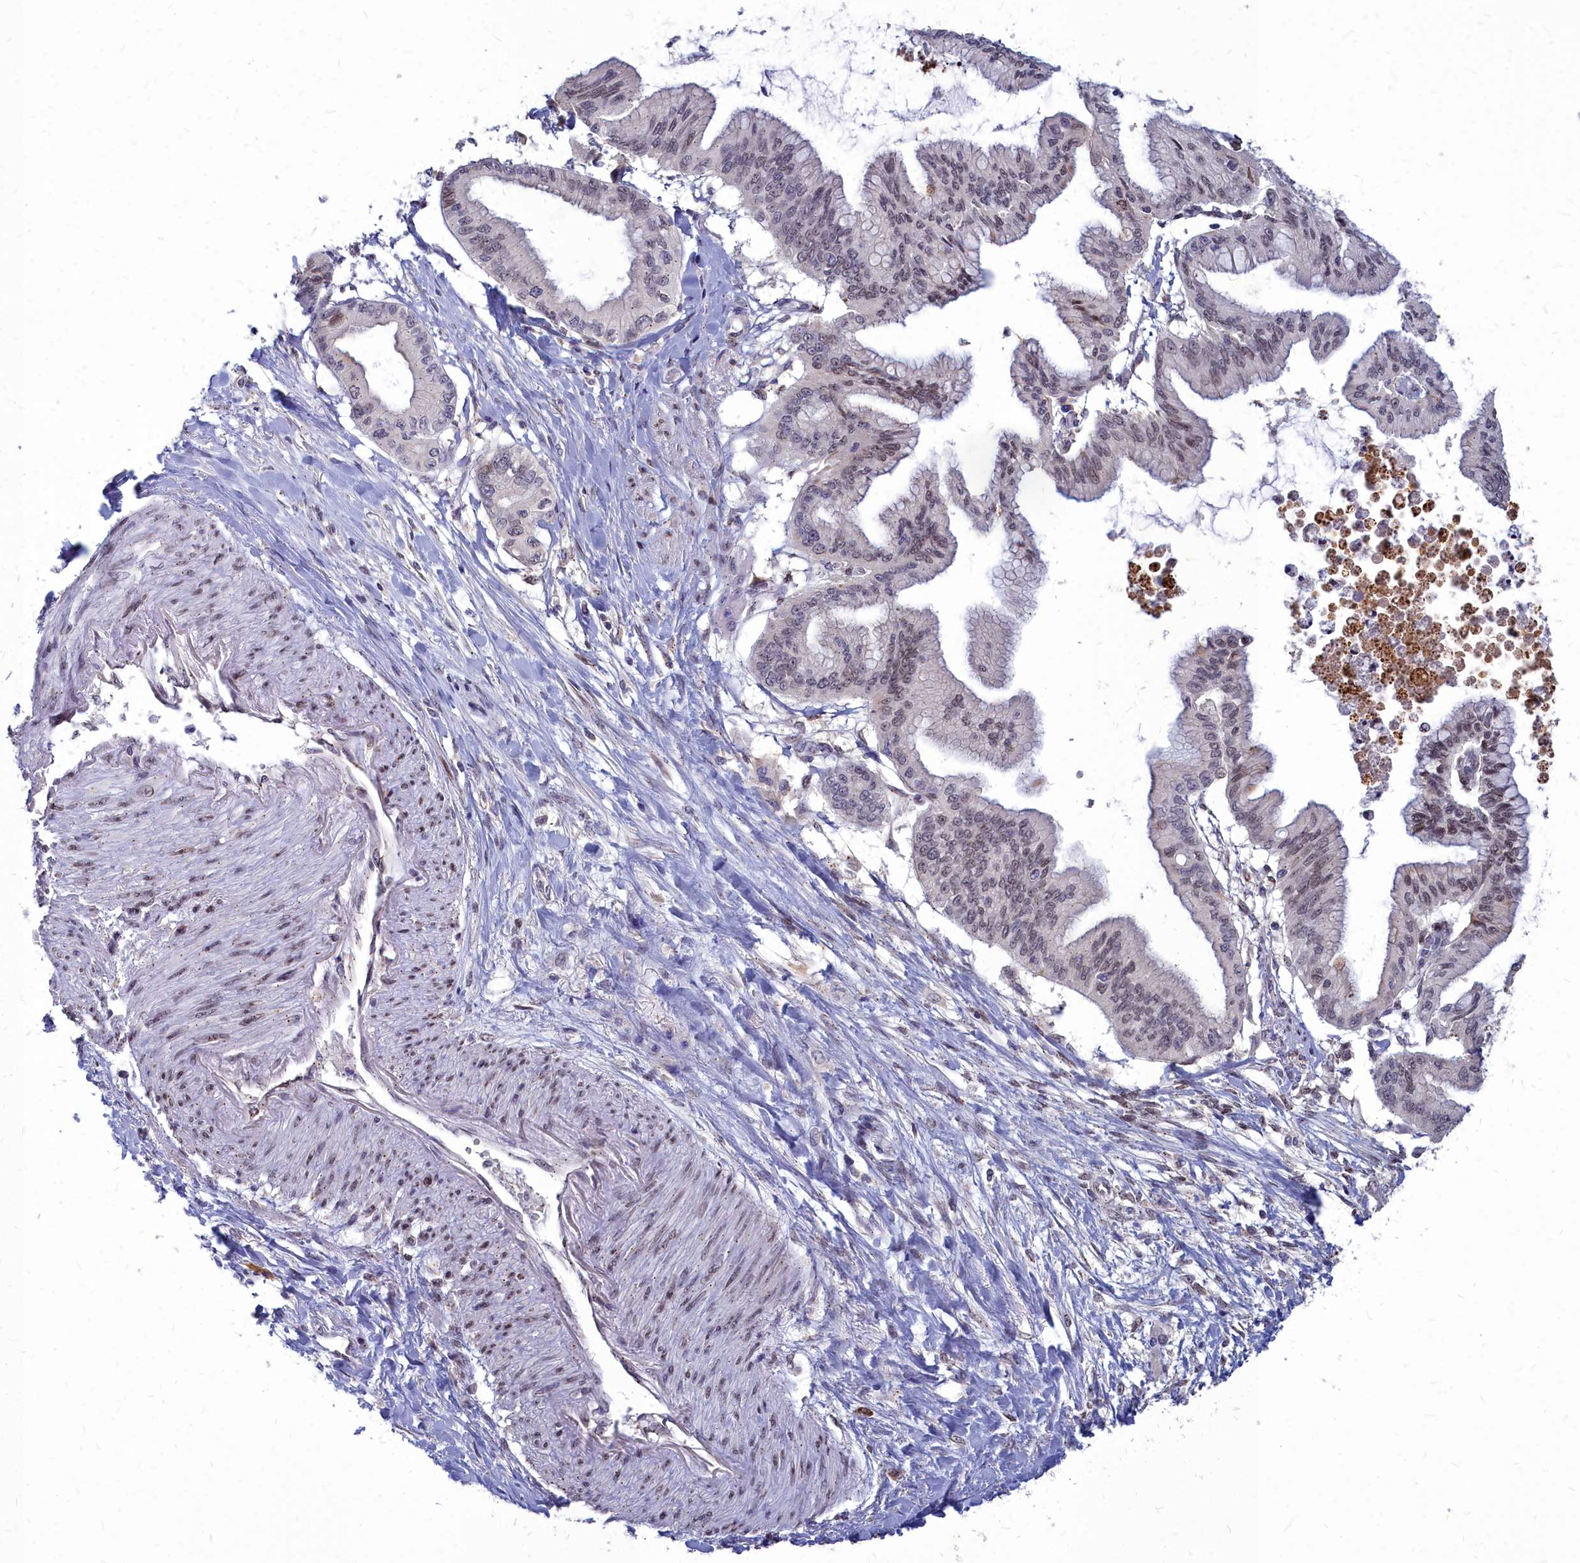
{"staining": {"intensity": "weak", "quantity": ">75%", "location": "nuclear"}, "tissue": "pancreatic cancer", "cell_type": "Tumor cells", "image_type": "cancer", "snomed": [{"axis": "morphology", "description": "Adenocarcinoma, NOS"}, {"axis": "topography", "description": "Pancreas"}], "caption": "Immunohistochemical staining of human pancreatic cancer (adenocarcinoma) demonstrates low levels of weak nuclear expression in approximately >75% of tumor cells.", "gene": "NOXA1", "patient": {"sex": "male", "age": 46}}